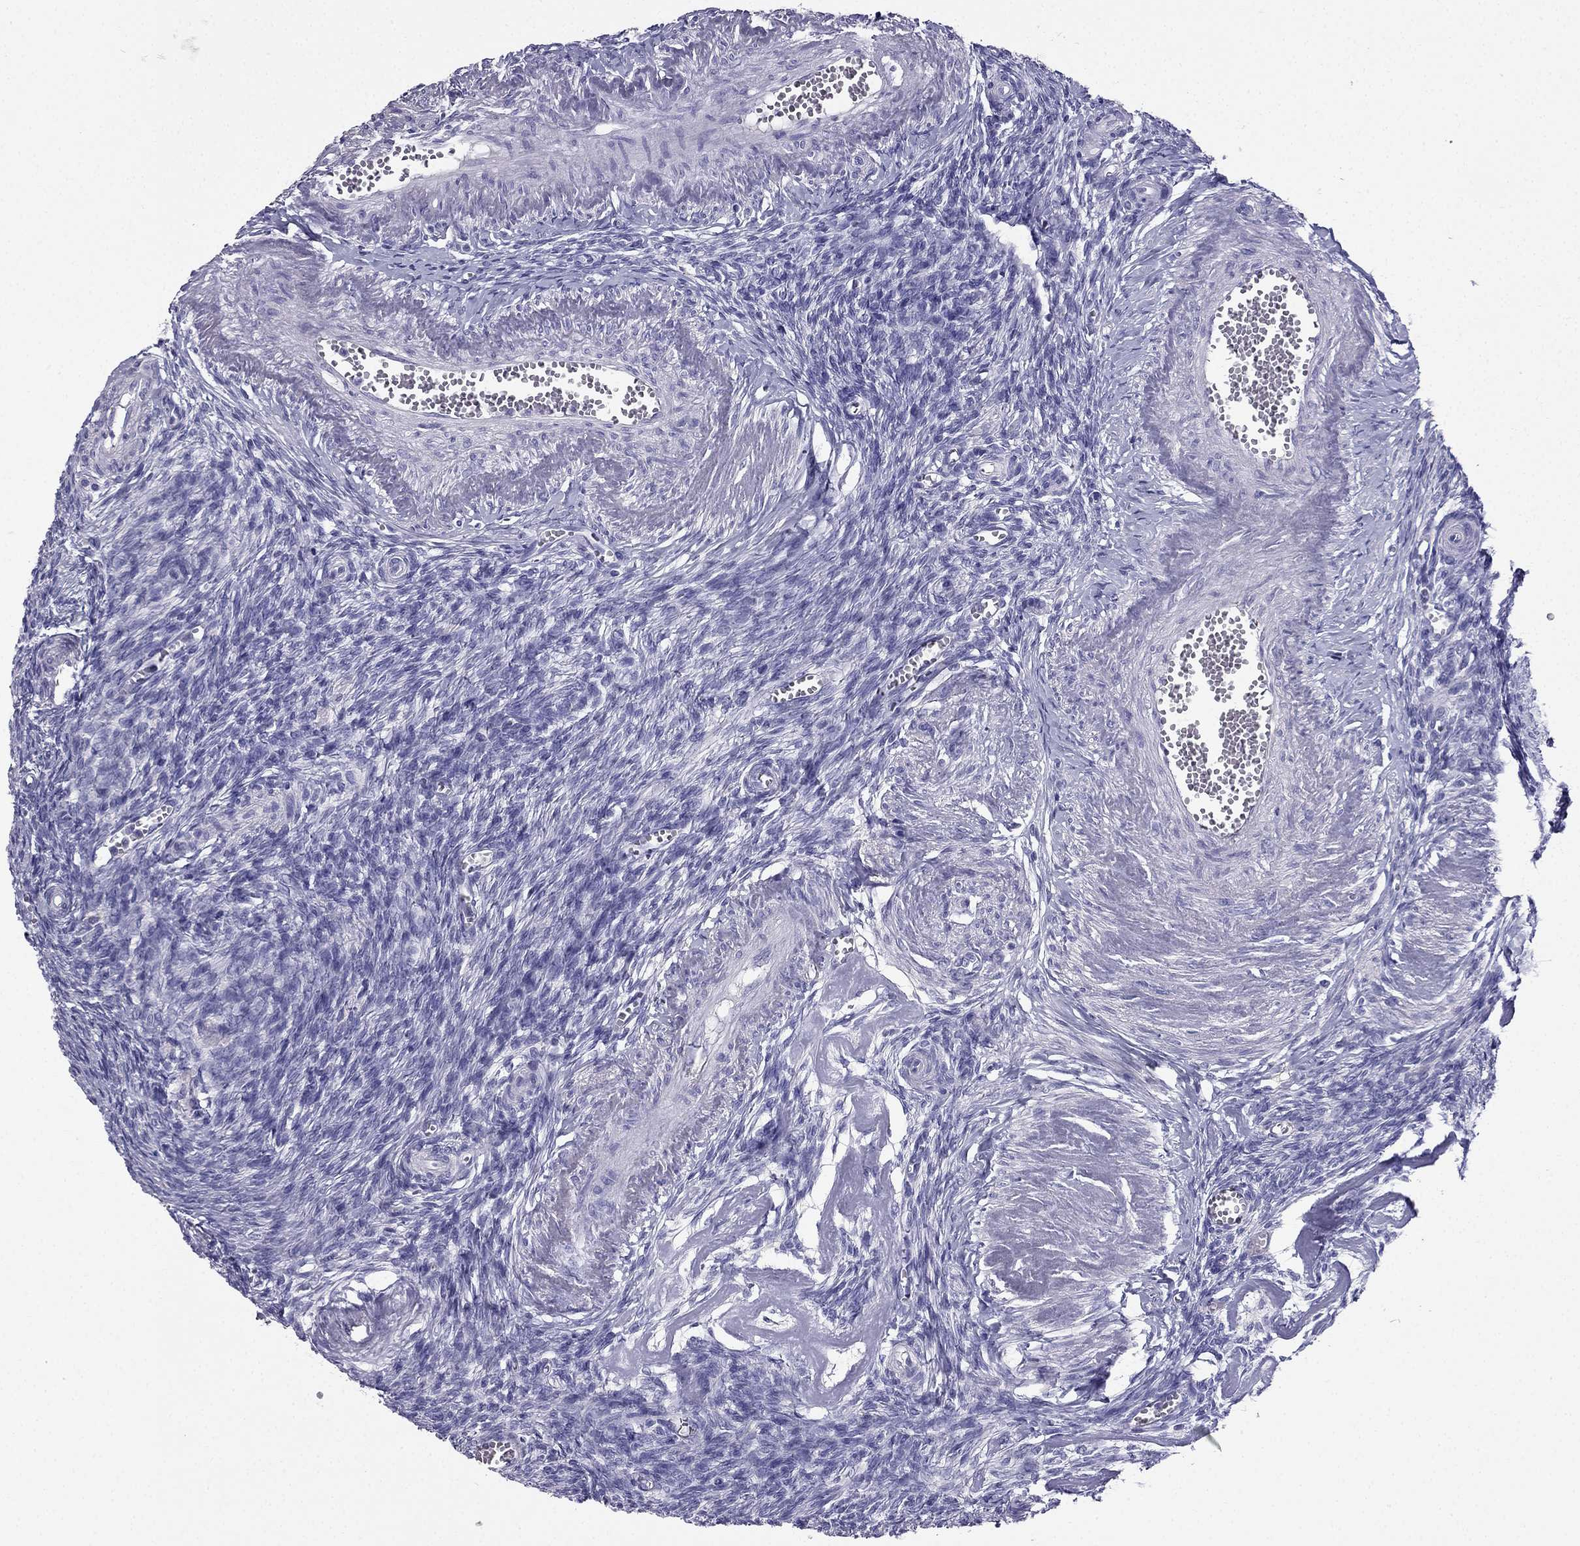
{"staining": {"intensity": "negative", "quantity": "none", "location": "none"}, "tissue": "ovary", "cell_type": "Follicle cells", "image_type": "normal", "snomed": [{"axis": "morphology", "description": "Normal tissue, NOS"}, {"axis": "topography", "description": "Ovary"}], "caption": "High power microscopy image of an IHC micrograph of unremarkable ovary, revealing no significant expression in follicle cells.", "gene": "PTH", "patient": {"sex": "female", "age": 43}}